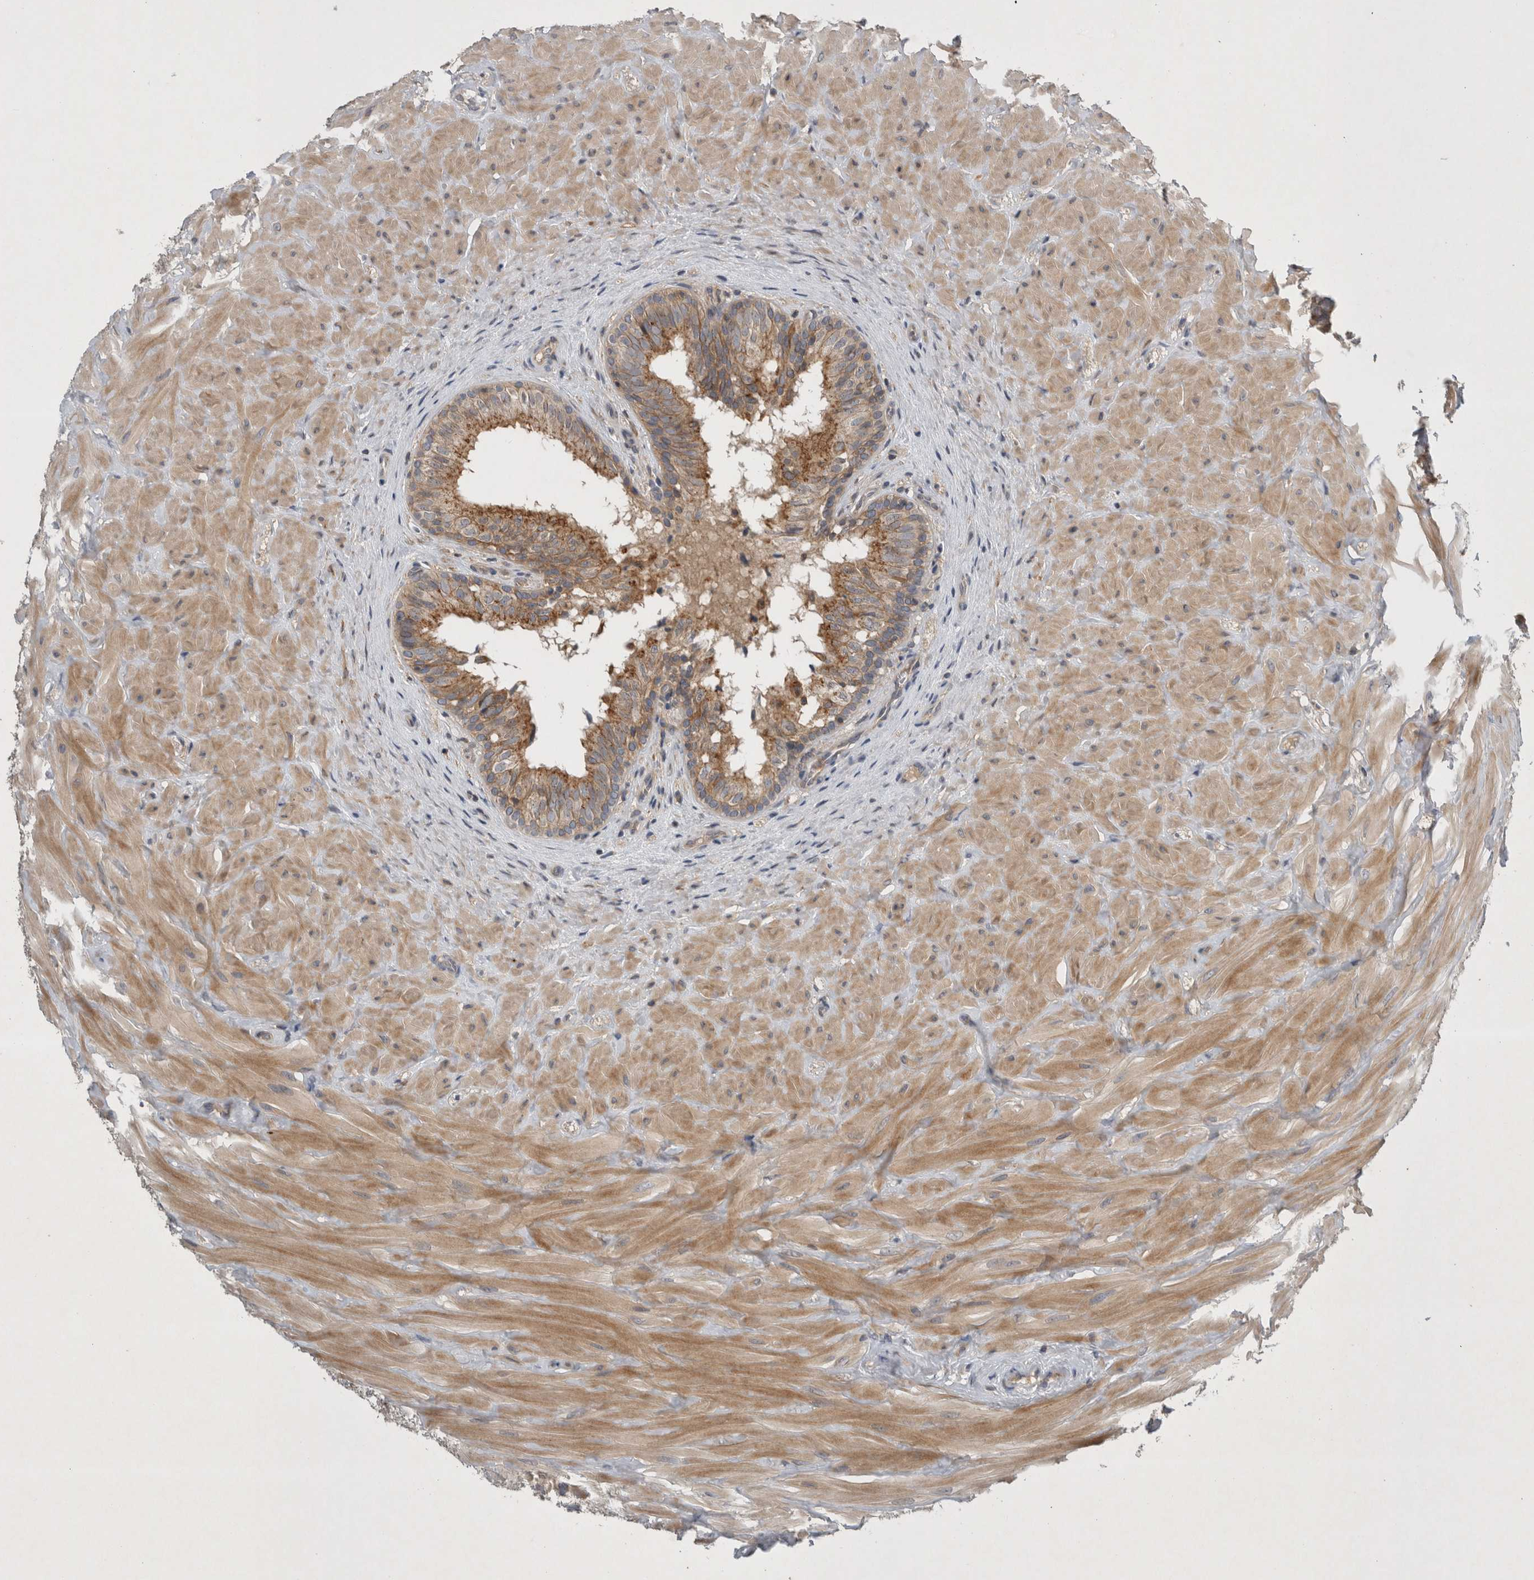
{"staining": {"intensity": "moderate", "quantity": ">75%", "location": "cytoplasmic/membranous"}, "tissue": "epididymis", "cell_type": "Glandular cells", "image_type": "normal", "snomed": [{"axis": "morphology", "description": "Normal tissue, NOS"}, {"axis": "topography", "description": "Soft tissue"}, {"axis": "topography", "description": "Epididymis"}], "caption": "Normal epididymis was stained to show a protein in brown. There is medium levels of moderate cytoplasmic/membranous positivity in approximately >75% of glandular cells. (IHC, brightfield microscopy, high magnification).", "gene": "SCARA5", "patient": {"sex": "male", "age": 26}}